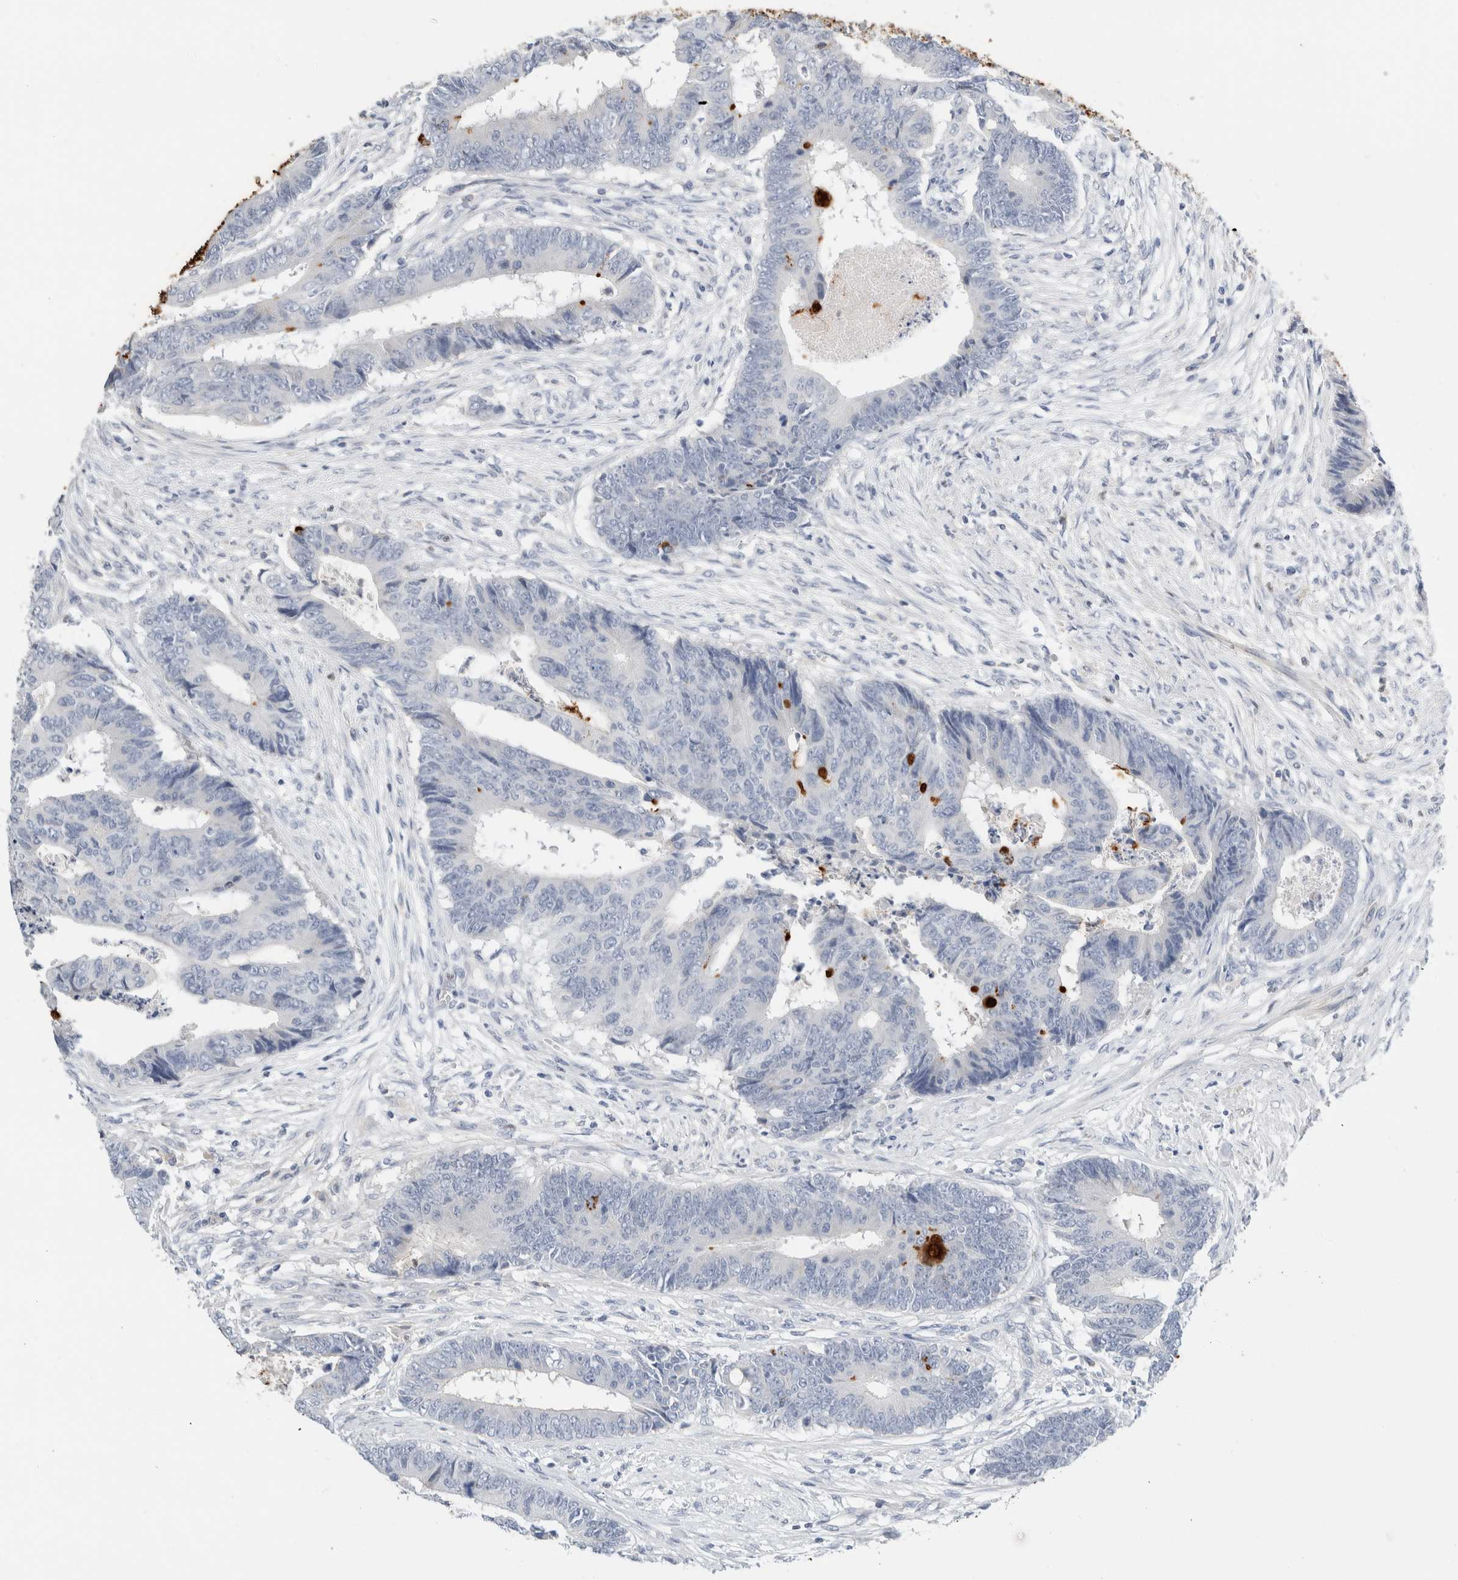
{"staining": {"intensity": "strong", "quantity": "<25%", "location": "cytoplasmic/membranous"}, "tissue": "colorectal cancer", "cell_type": "Tumor cells", "image_type": "cancer", "snomed": [{"axis": "morphology", "description": "Adenocarcinoma, NOS"}, {"axis": "topography", "description": "Rectum"}], "caption": "DAB immunohistochemical staining of human colorectal adenocarcinoma reveals strong cytoplasmic/membranous protein staining in about <25% of tumor cells. (DAB (3,3'-diaminobenzidine) = brown stain, brightfield microscopy at high magnification).", "gene": "ADAM30", "patient": {"sex": "male", "age": 84}}